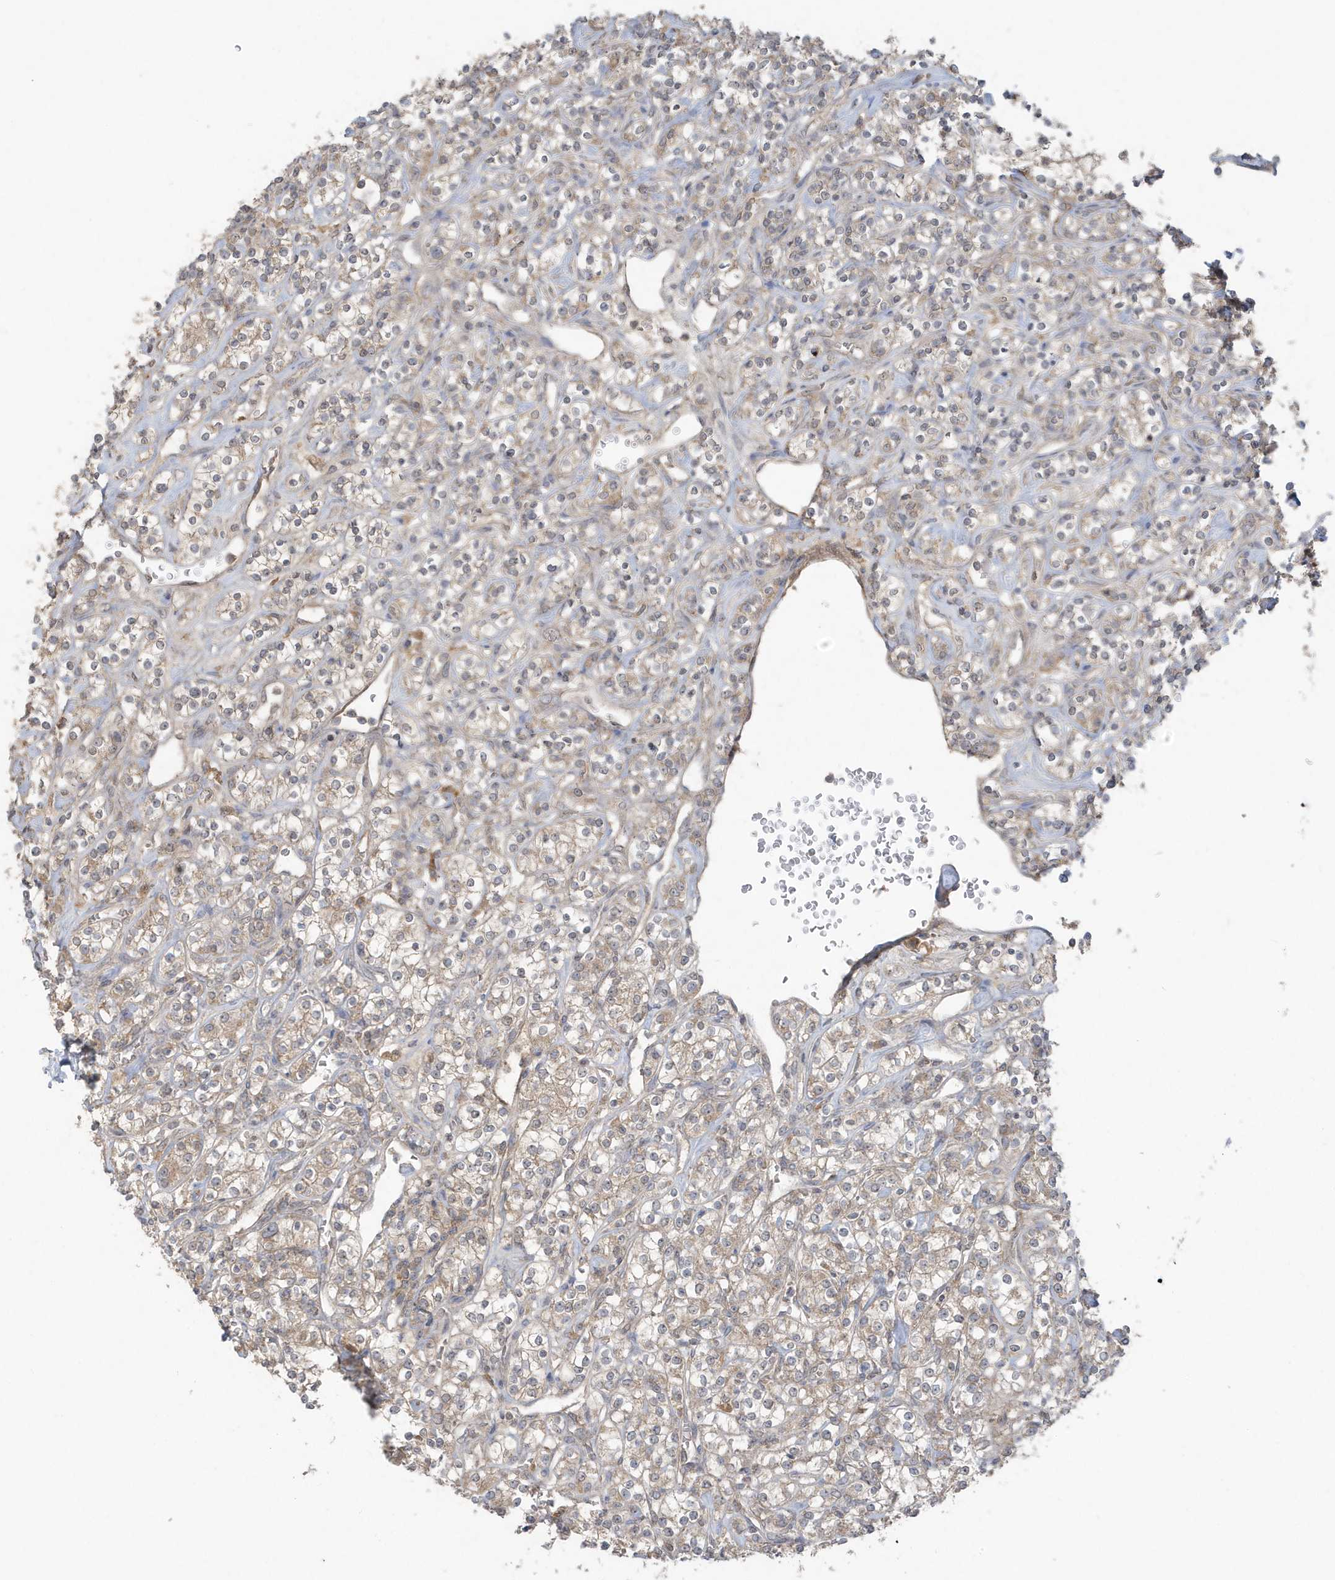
{"staining": {"intensity": "weak", "quantity": ">75%", "location": "cytoplasmic/membranous"}, "tissue": "renal cancer", "cell_type": "Tumor cells", "image_type": "cancer", "snomed": [{"axis": "morphology", "description": "Adenocarcinoma, NOS"}, {"axis": "topography", "description": "Kidney"}], "caption": "DAB immunohistochemical staining of renal cancer reveals weak cytoplasmic/membranous protein positivity in about >75% of tumor cells. (DAB IHC with brightfield microscopy, high magnification).", "gene": "C1RL", "patient": {"sex": "male", "age": 77}}